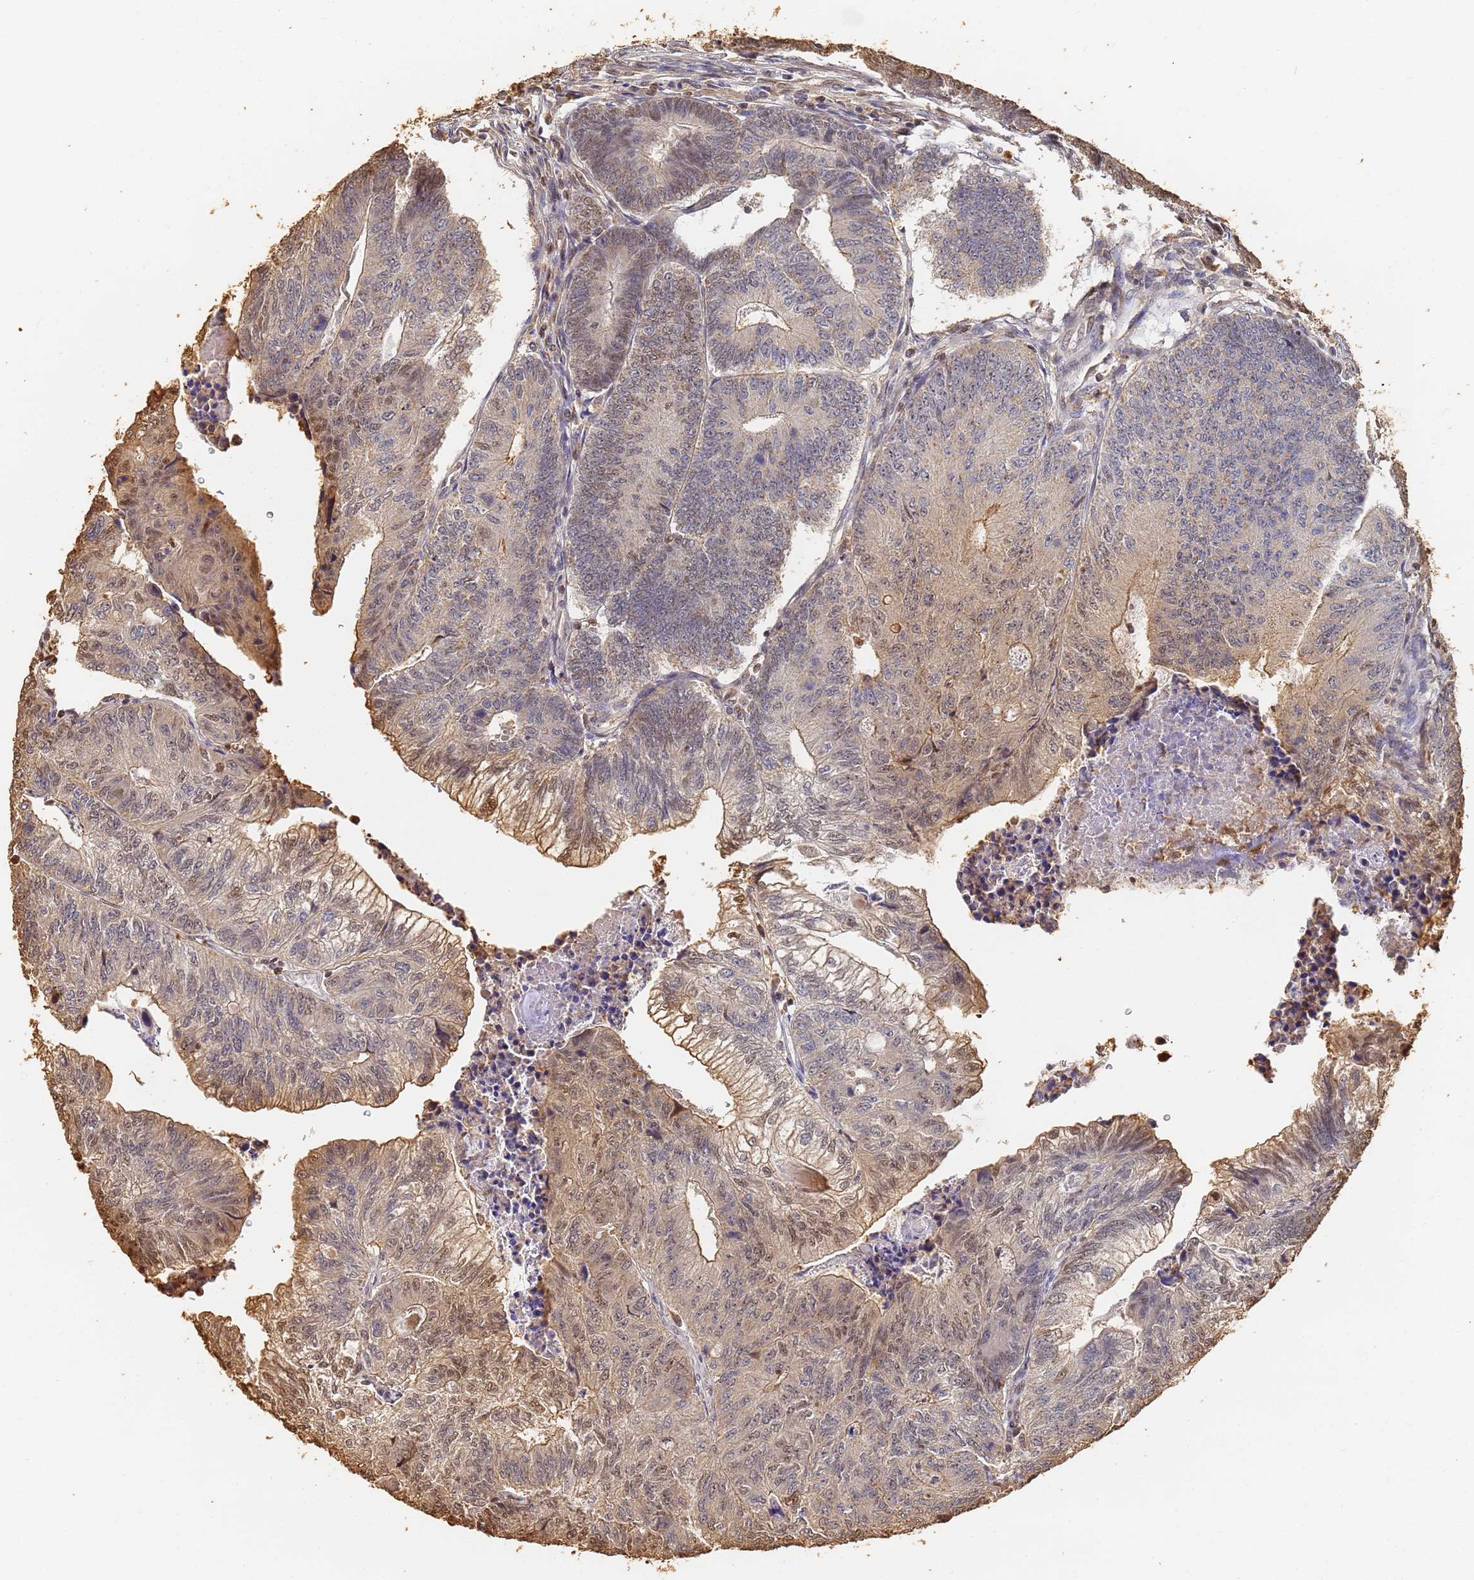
{"staining": {"intensity": "weak", "quantity": "25%-75%", "location": "cytoplasmic/membranous,nuclear"}, "tissue": "colorectal cancer", "cell_type": "Tumor cells", "image_type": "cancer", "snomed": [{"axis": "morphology", "description": "Adenocarcinoma, NOS"}, {"axis": "topography", "description": "Colon"}], "caption": "About 25%-75% of tumor cells in colorectal cancer show weak cytoplasmic/membranous and nuclear protein expression as visualized by brown immunohistochemical staining.", "gene": "JAK2", "patient": {"sex": "female", "age": 67}}